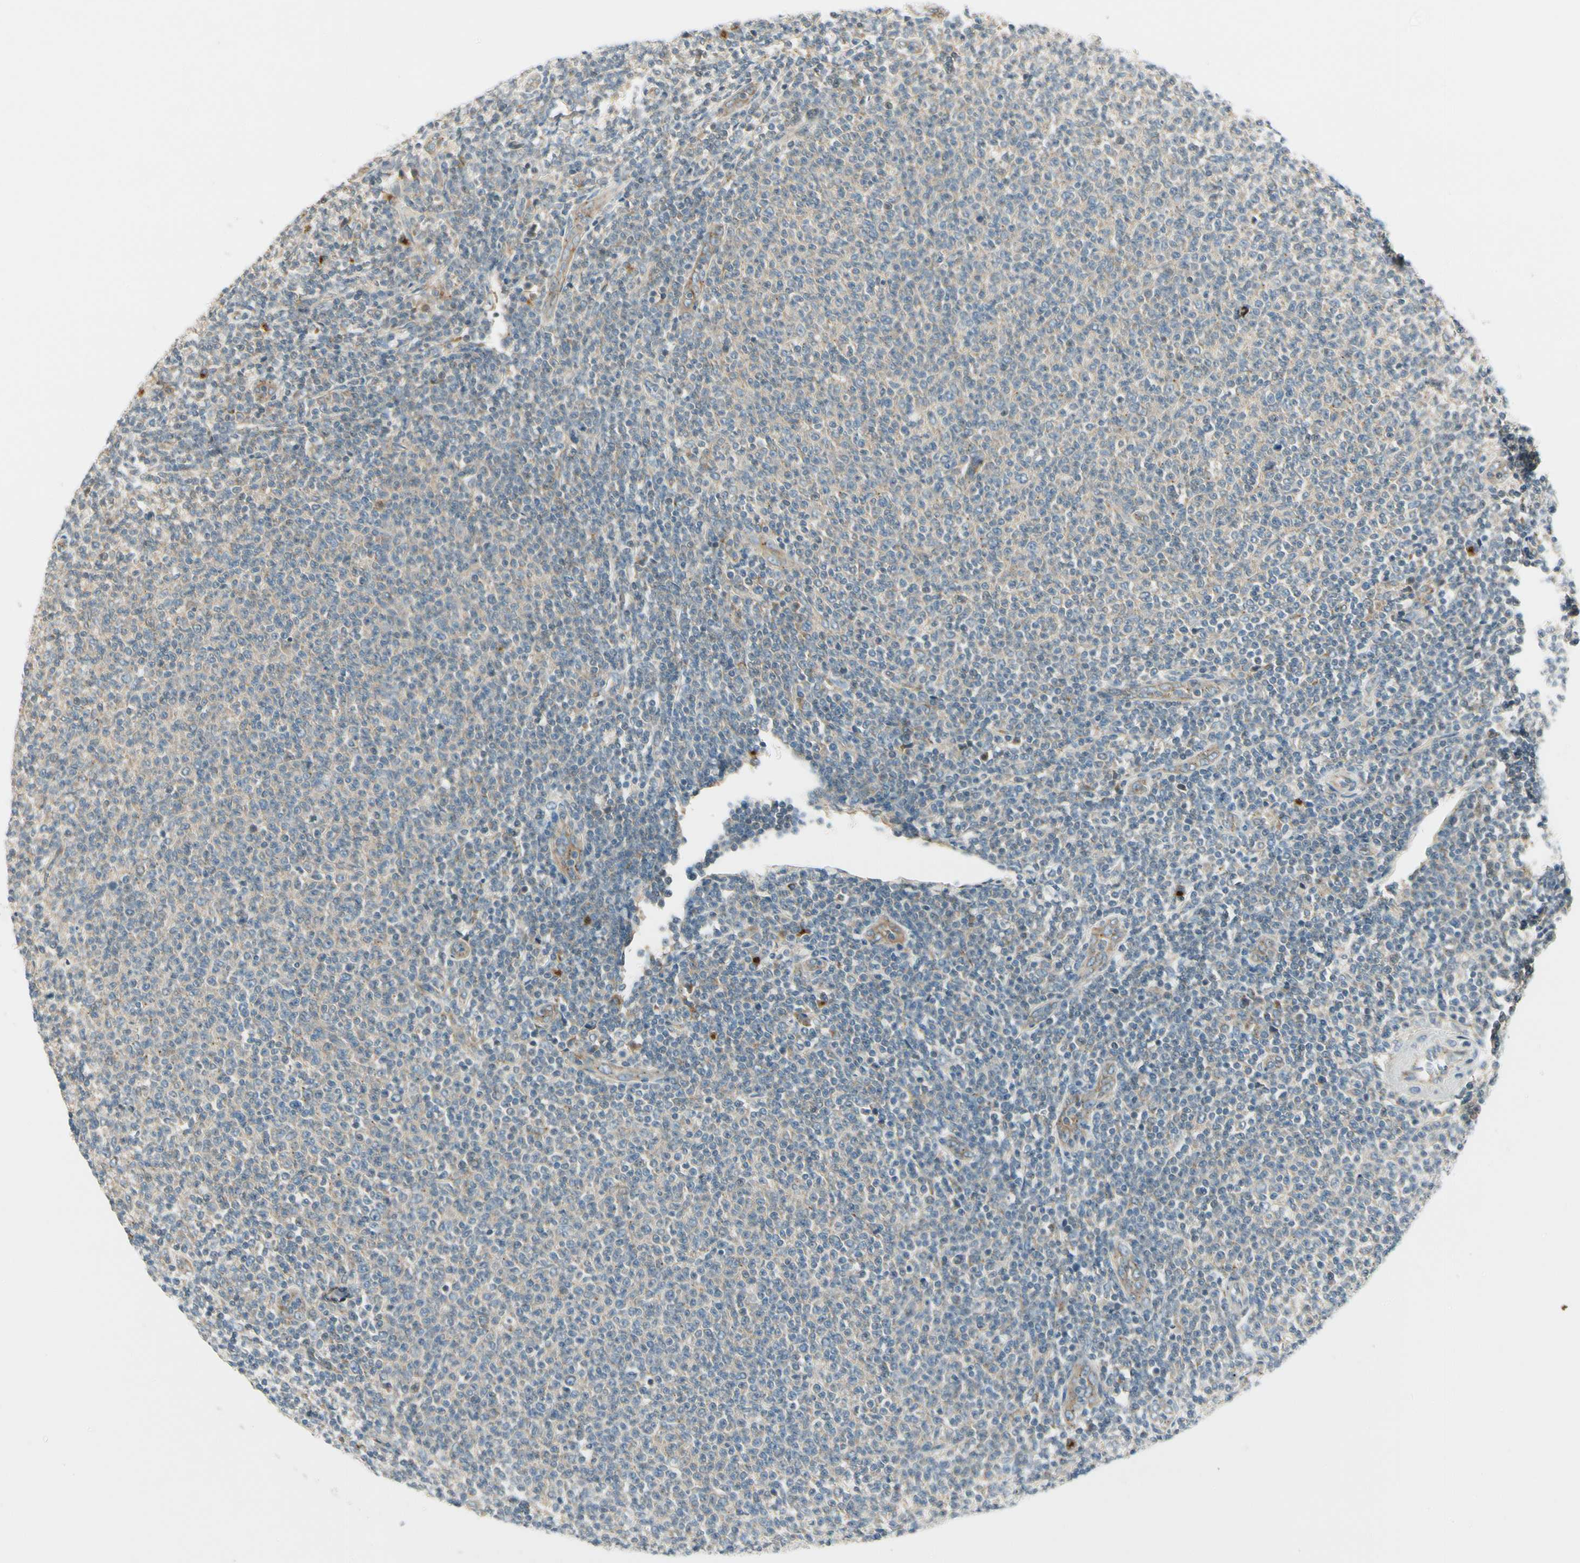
{"staining": {"intensity": "weak", "quantity": ">75%", "location": "cytoplasmic/membranous"}, "tissue": "lymphoma", "cell_type": "Tumor cells", "image_type": "cancer", "snomed": [{"axis": "morphology", "description": "Malignant lymphoma, non-Hodgkin's type, Low grade"}, {"axis": "topography", "description": "Lymph node"}], "caption": "Immunohistochemistry (IHC) (DAB (3,3'-diaminobenzidine)) staining of lymphoma displays weak cytoplasmic/membranous protein positivity in approximately >75% of tumor cells.", "gene": "MANSC1", "patient": {"sex": "male", "age": 66}}